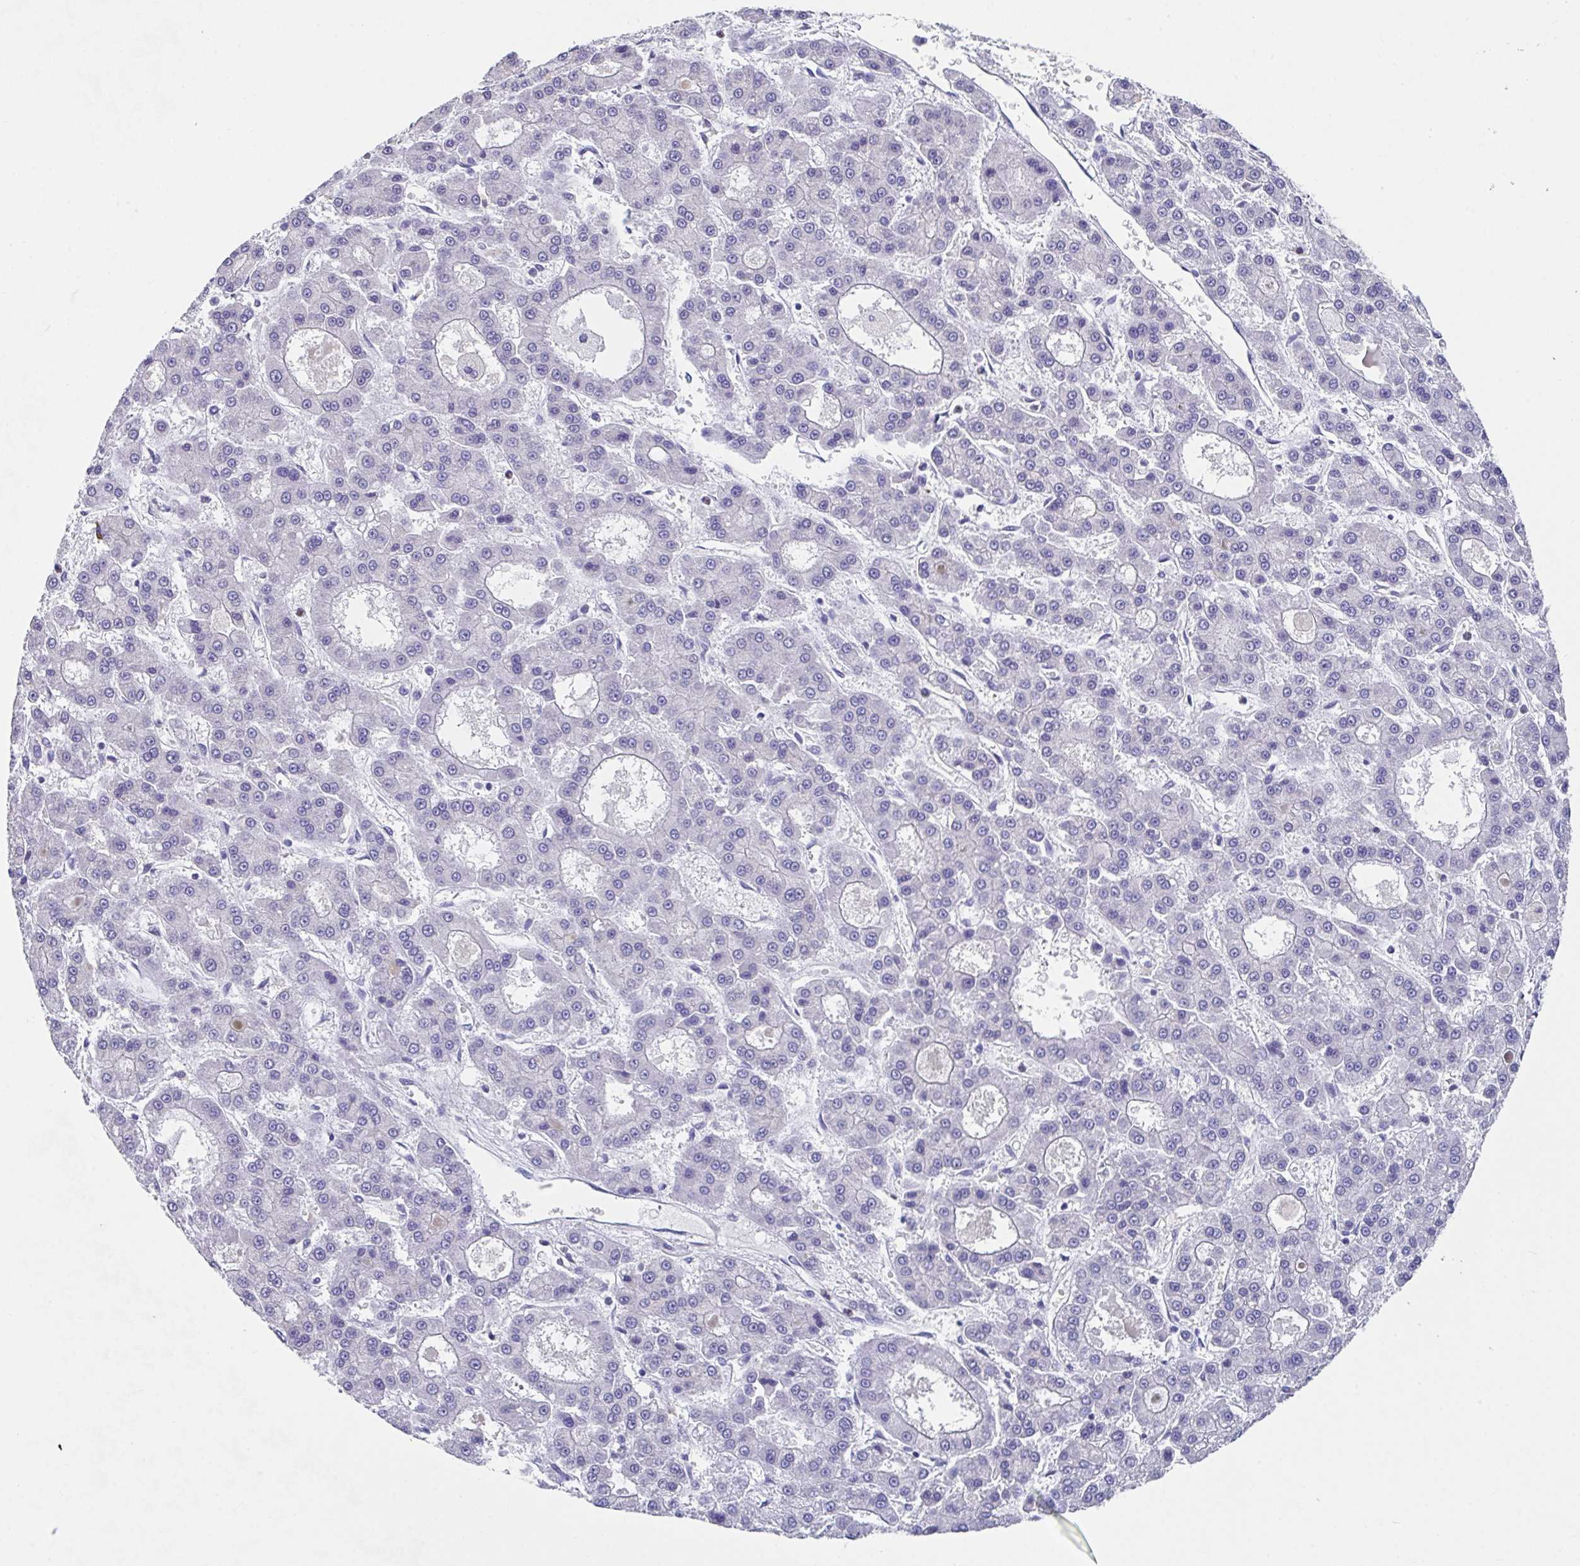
{"staining": {"intensity": "negative", "quantity": "none", "location": "none"}, "tissue": "liver cancer", "cell_type": "Tumor cells", "image_type": "cancer", "snomed": [{"axis": "morphology", "description": "Carcinoma, Hepatocellular, NOS"}, {"axis": "topography", "description": "Liver"}], "caption": "Liver cancer (hepatocellular carcinoma) was stained to show a protein in brown. There is no significant expression in tumor cells.", "gene": "LRRC58", "patient": {"sex": "male", "age": 70}}